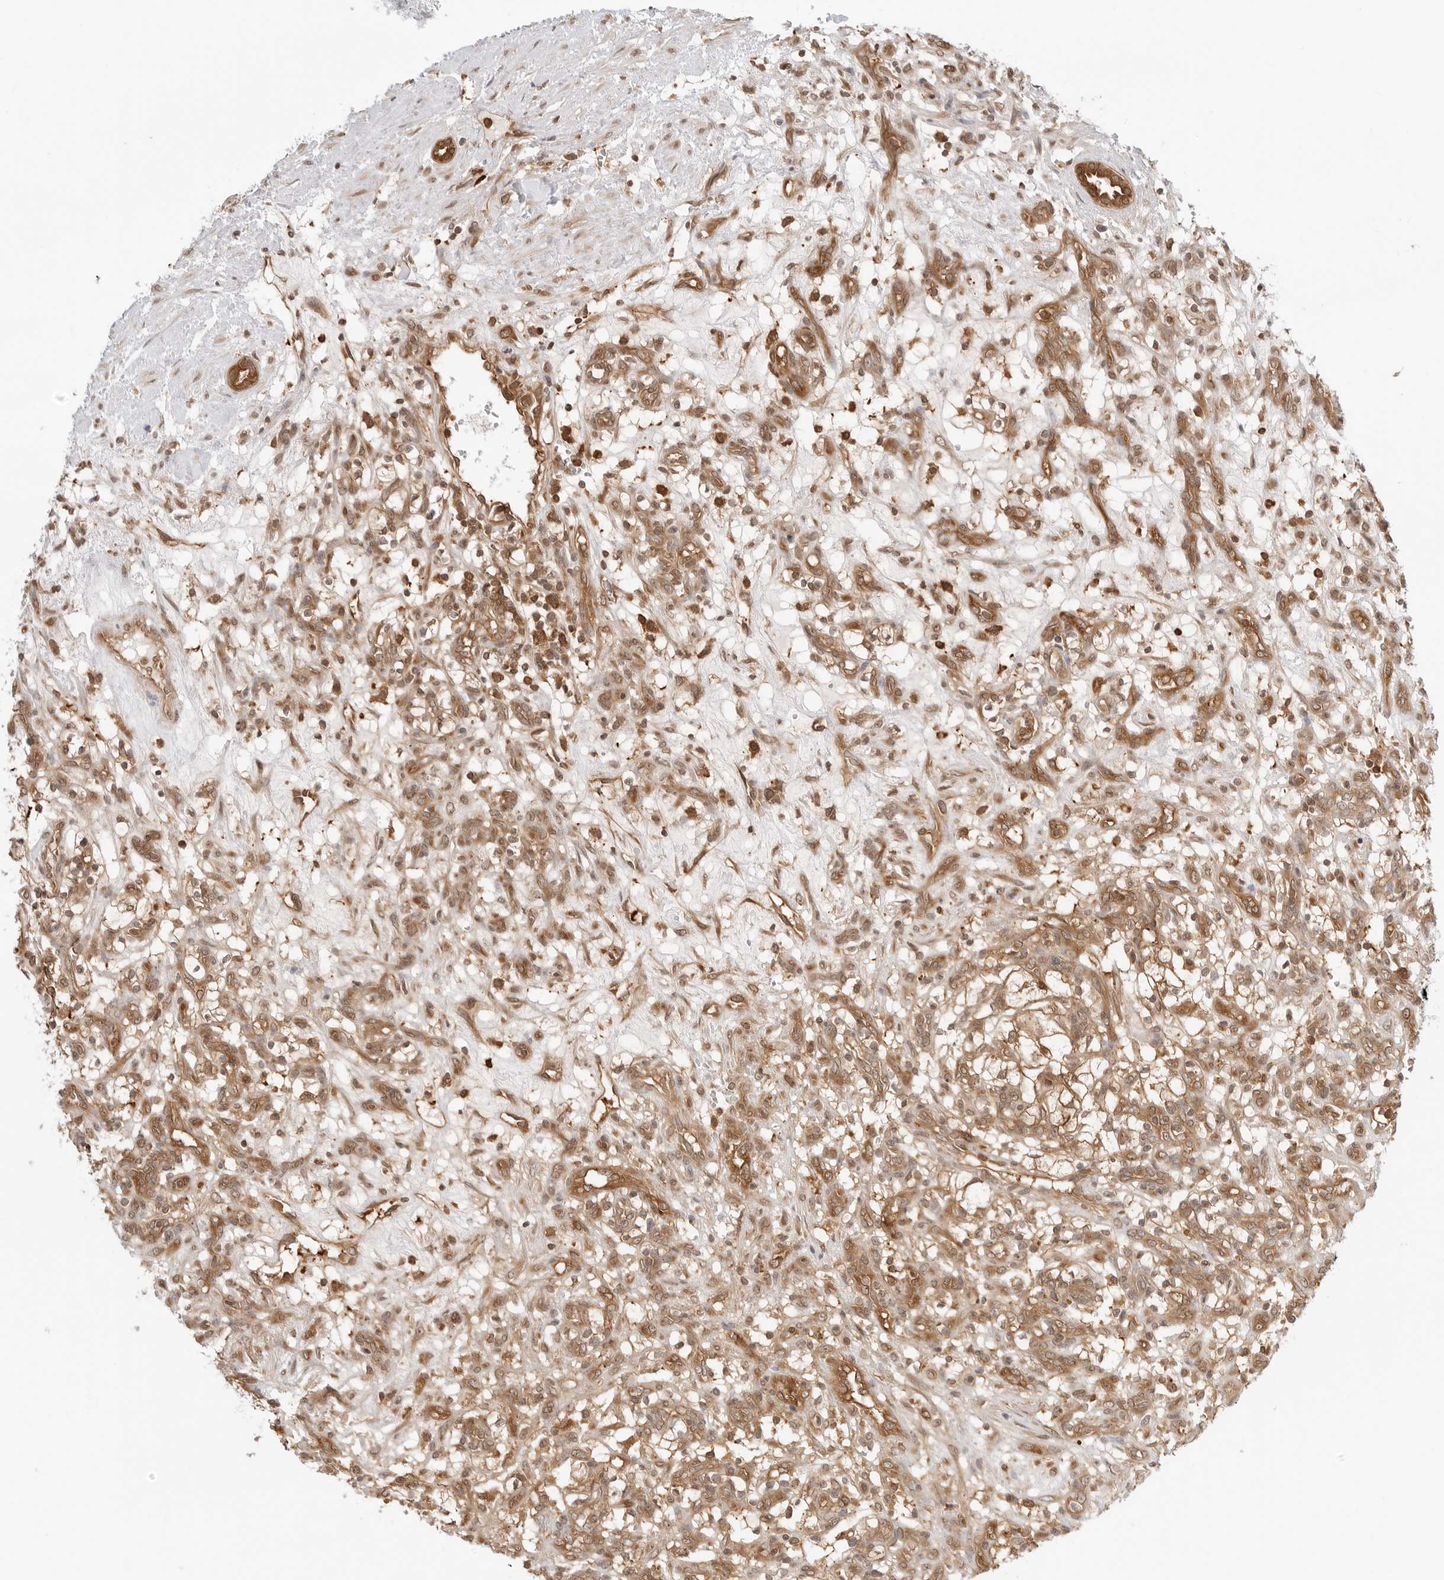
{"staining": {"intensity": "moderate", "quantity": ">75%", "location": "cytoplasmic/membranous,nuclear"}, "tissue": "renal cancer", "cell_type": "Tumor cells", "image_type": "cancer", "snomed": [{"axis": "morphology", "description": "Adenocarcinoma, NOS"}, {"axis": "topography", "description": "Kidney"}], "caption": "About >75% of tumor cells in renal cancer reveal moderate cytoplasmic/membranous and nuclear protein positivity as visualized by brown immunohistochemical staining.", "gene": "NUDC", "patient": {"sex": "female", "age": 57}}